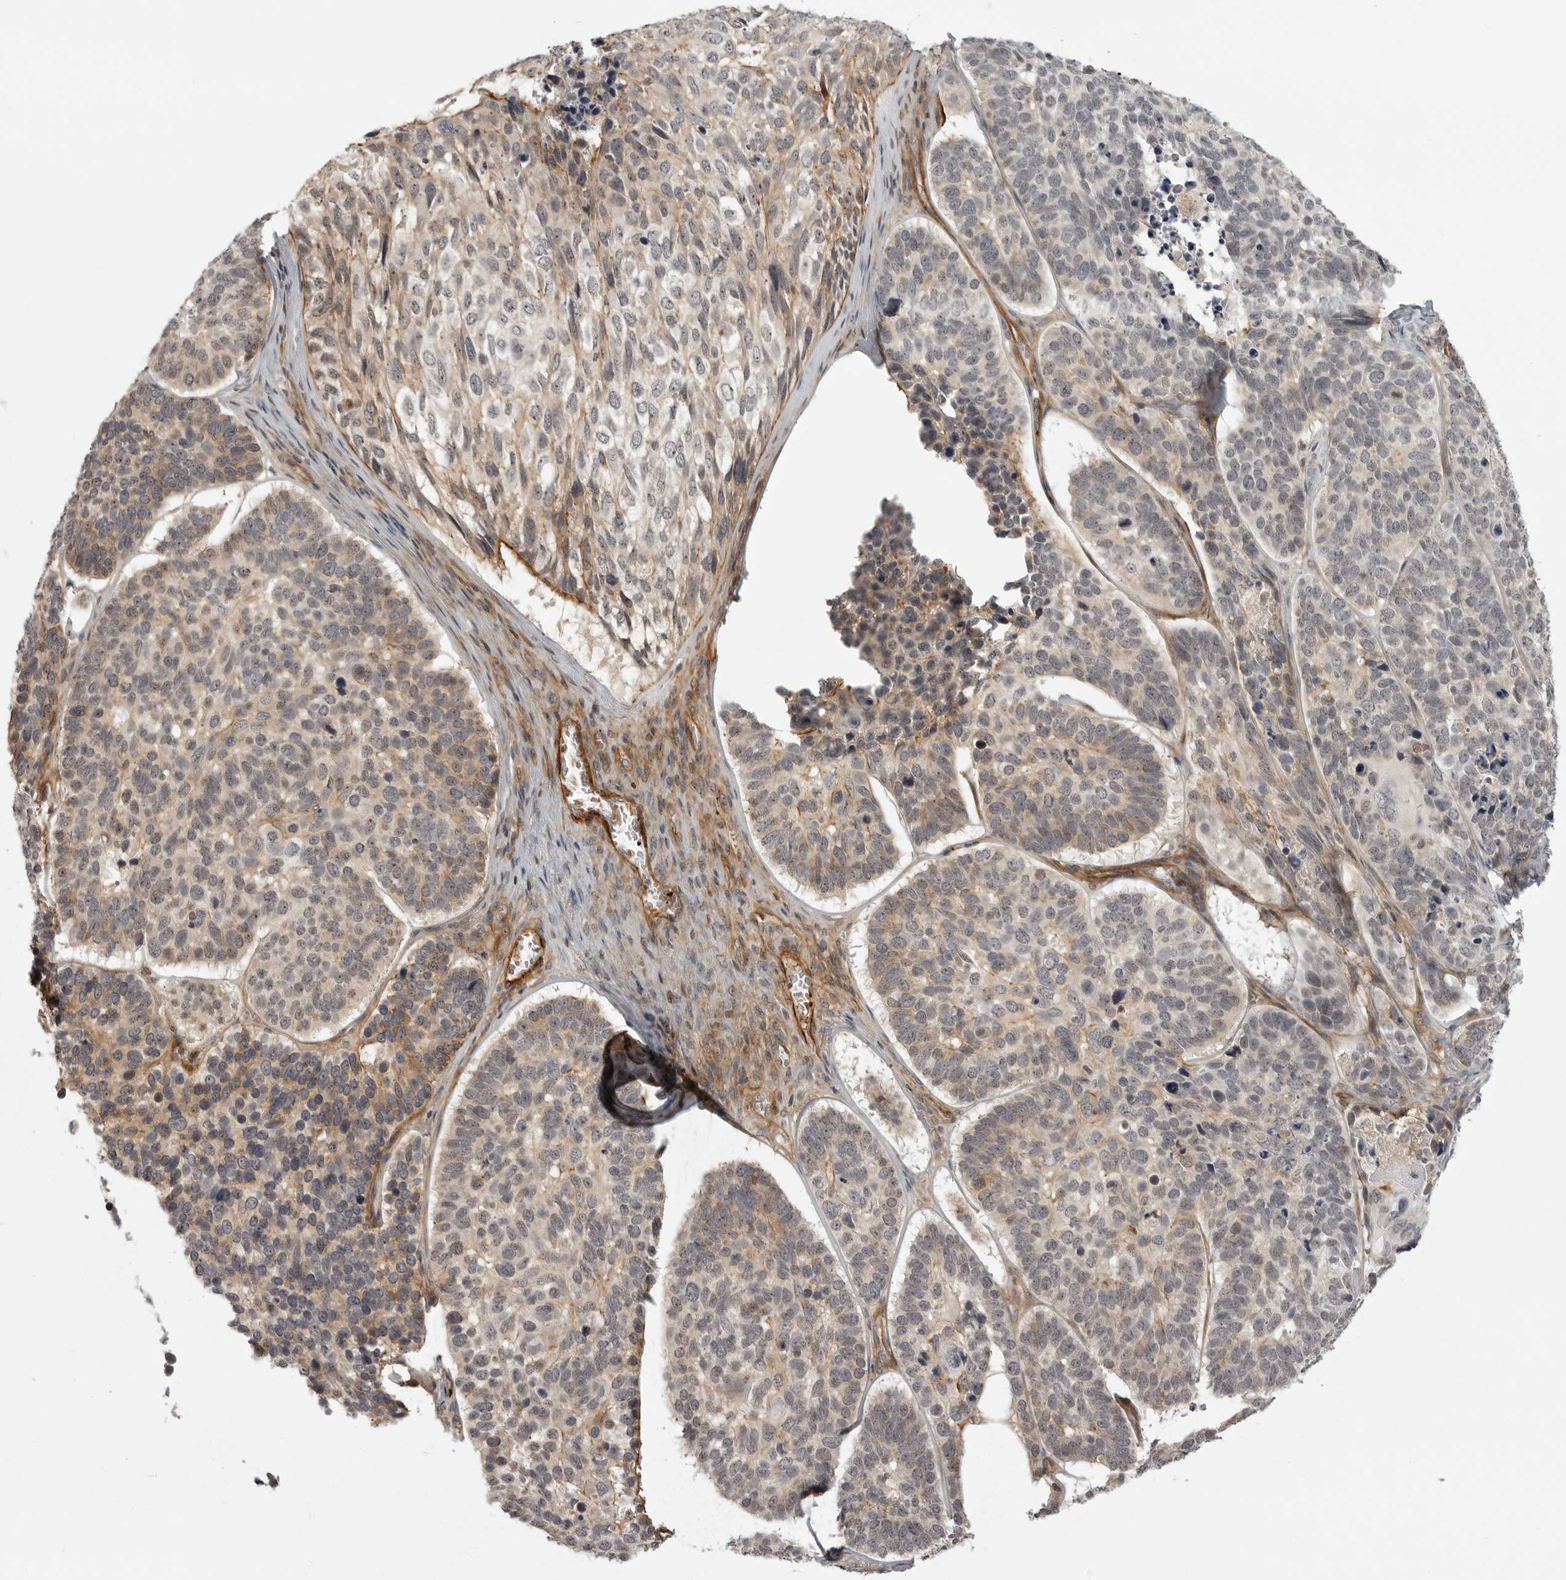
{"staining": {"intensity": "weak", "quantity": "<25%", "location": "cytoplasmic/membranous"}, "tissue": "skin cancer", "cell_type": "Tumor cells", "image_type": "cancer", "snomed": [{"axis": "morphology", "description": "Basal cell carcinoma"}, {"axis": "topography", "description": "Skin"}], "caption": "Tumor cells show no significant expression in skin cancer.", "gene": "TUT4", "patient": {"sex": "male", "age": 62}}